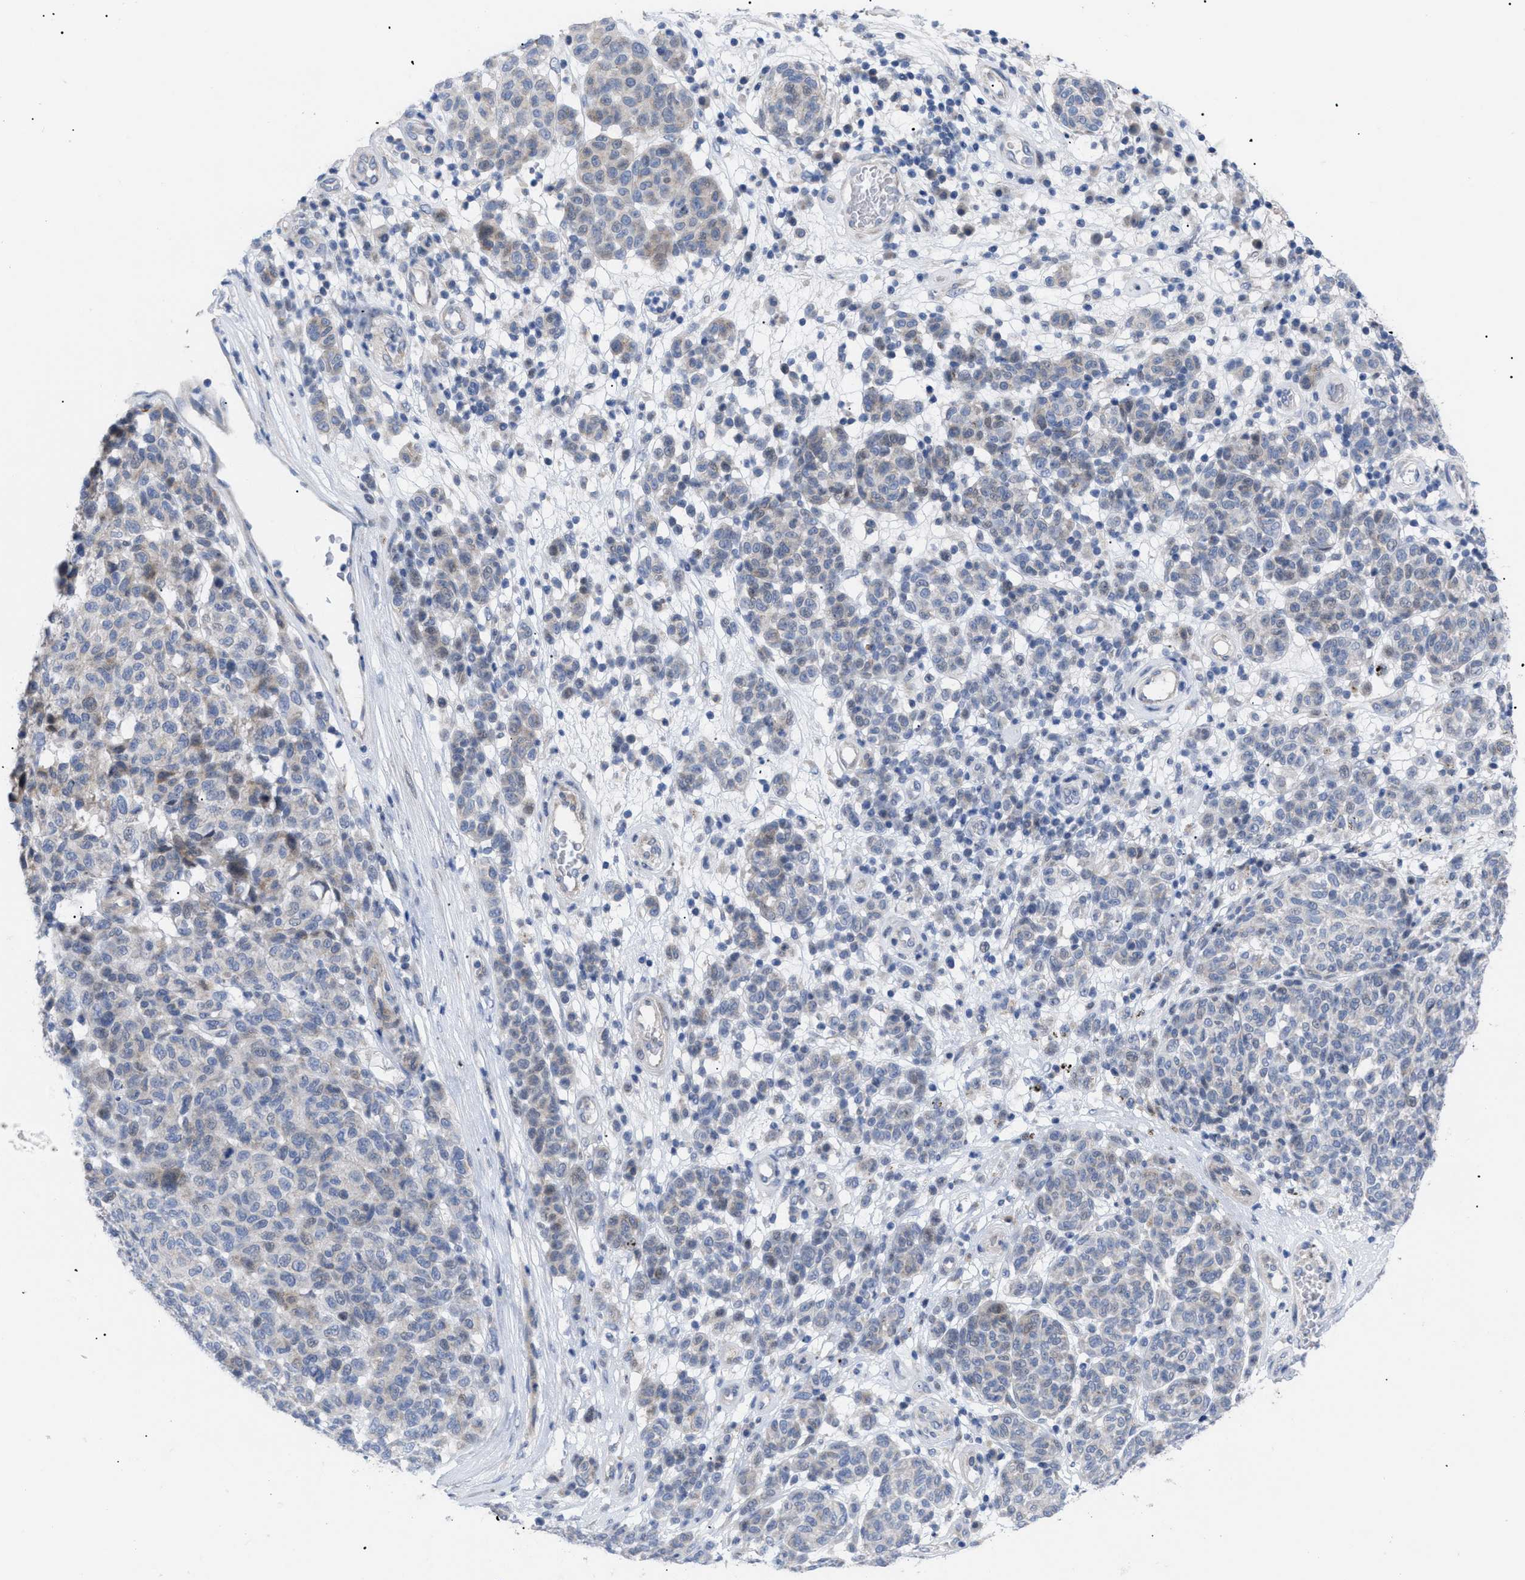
{"staining": {"intensity": "negative", "quantity": "none", "location": "none"}, "tissue": "melanoma", "cell_type": "Tumor cells", "image_type": "cancer", "snomed": [{"axis": "morphology", "description": "Malignant melanoma, NOS"}, {"axis": "topography", "description": "Skin"}], "caption": "This is an immunohistochemistry micrograph of melanoma. There is no expression in tumor cells.", "gene": "CAV3", "patient": {"sex": "male", "age": 59}}